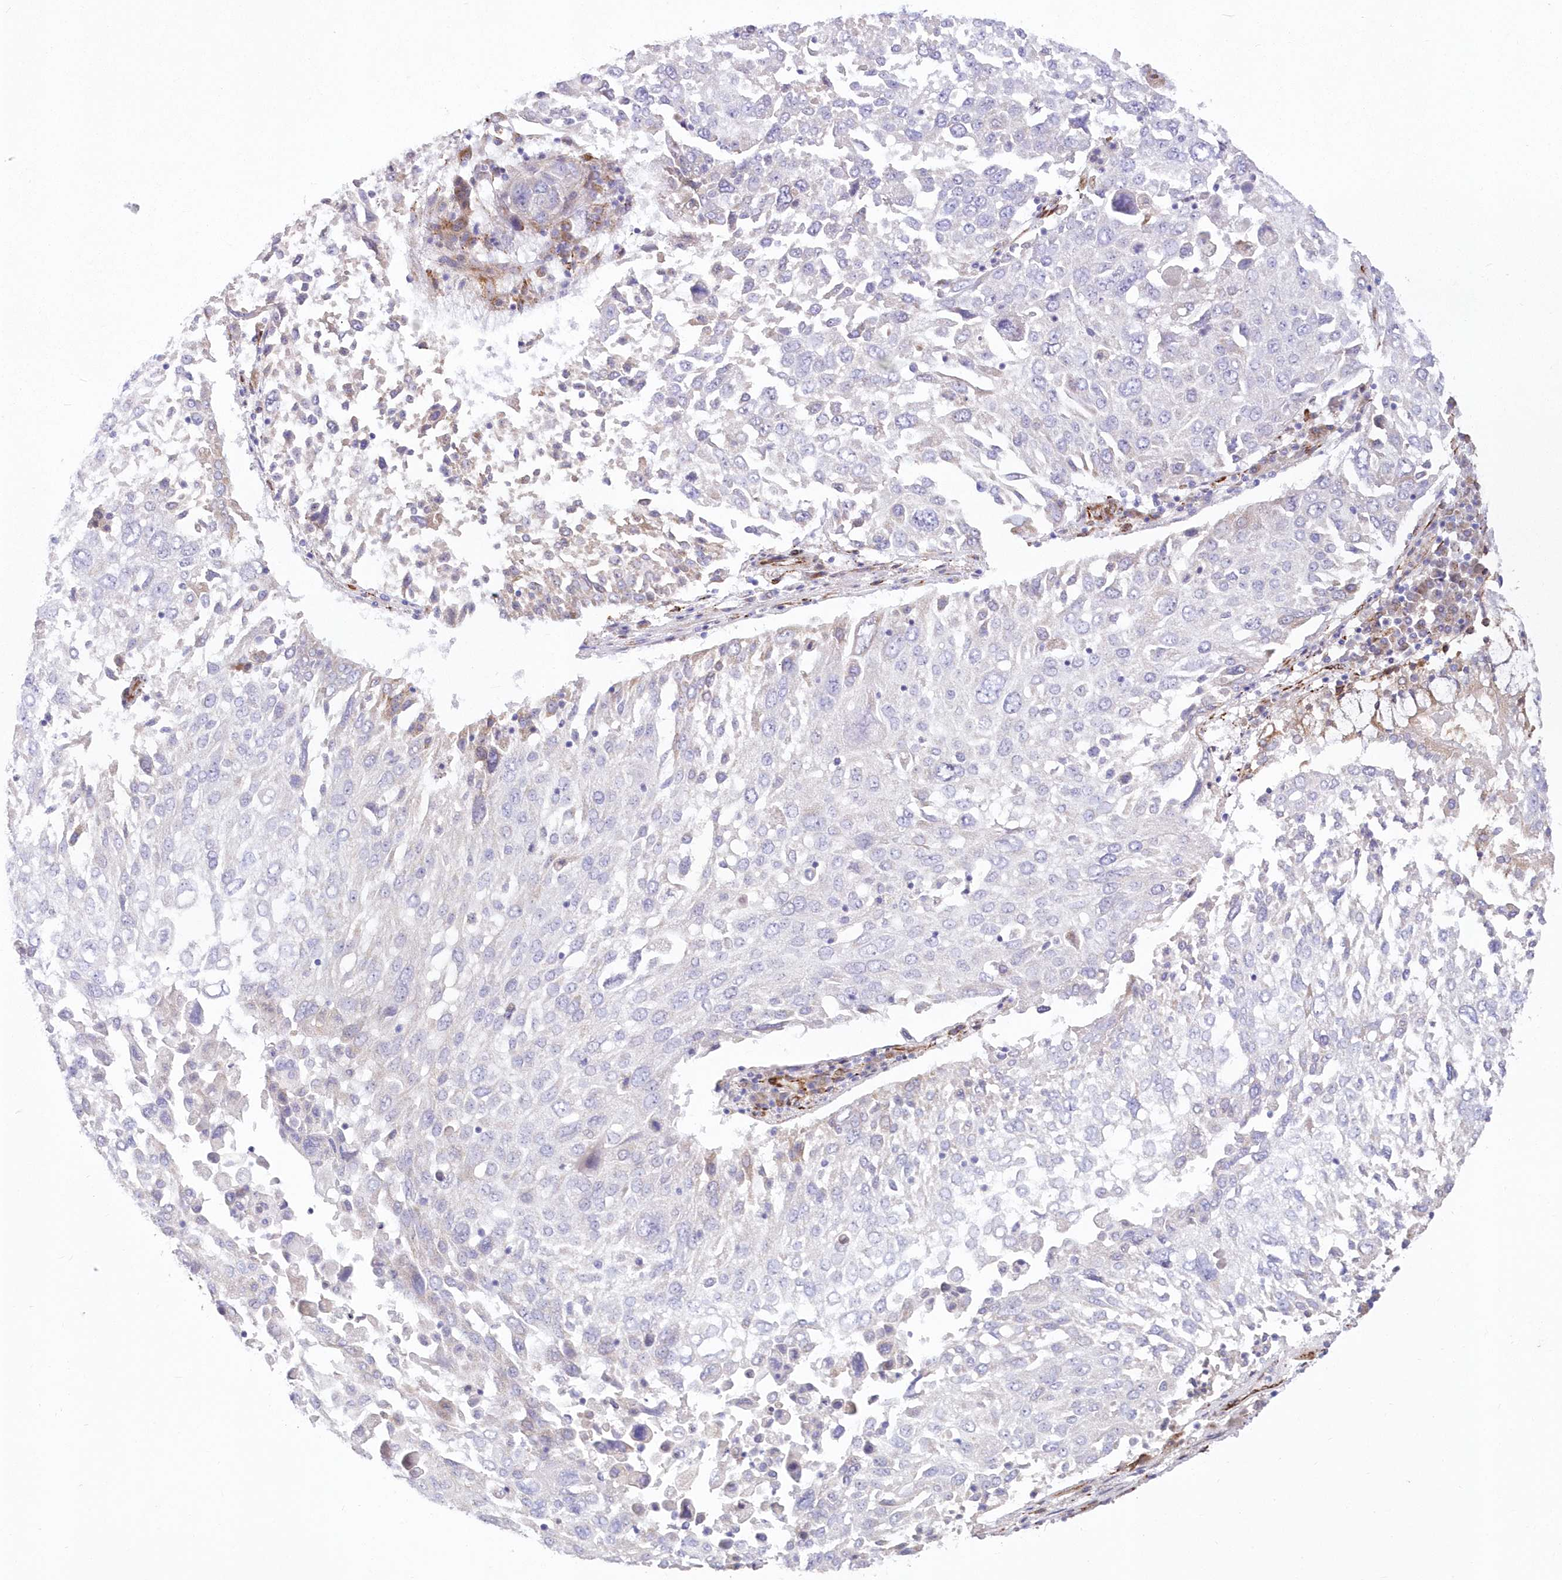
{"staining": {"intensity": "negative", "quantity": "none", "location": "none"}, "tissue": "lung cancer", "cell_type": "Tumor cells", "image_type": "cancer", "snomed": [{"axis": "morphology", "description": "Squamous cell carcinoma, NOS"}, {"axis": "topography", "description": "Lung"}], "caption": "Lung squamous cell carcinoma was stained to show a protein in brown. There is no significant staining in tumor cells.", "gene": "YTHDC2", "patient": {"sex": "male", "age": 65}}